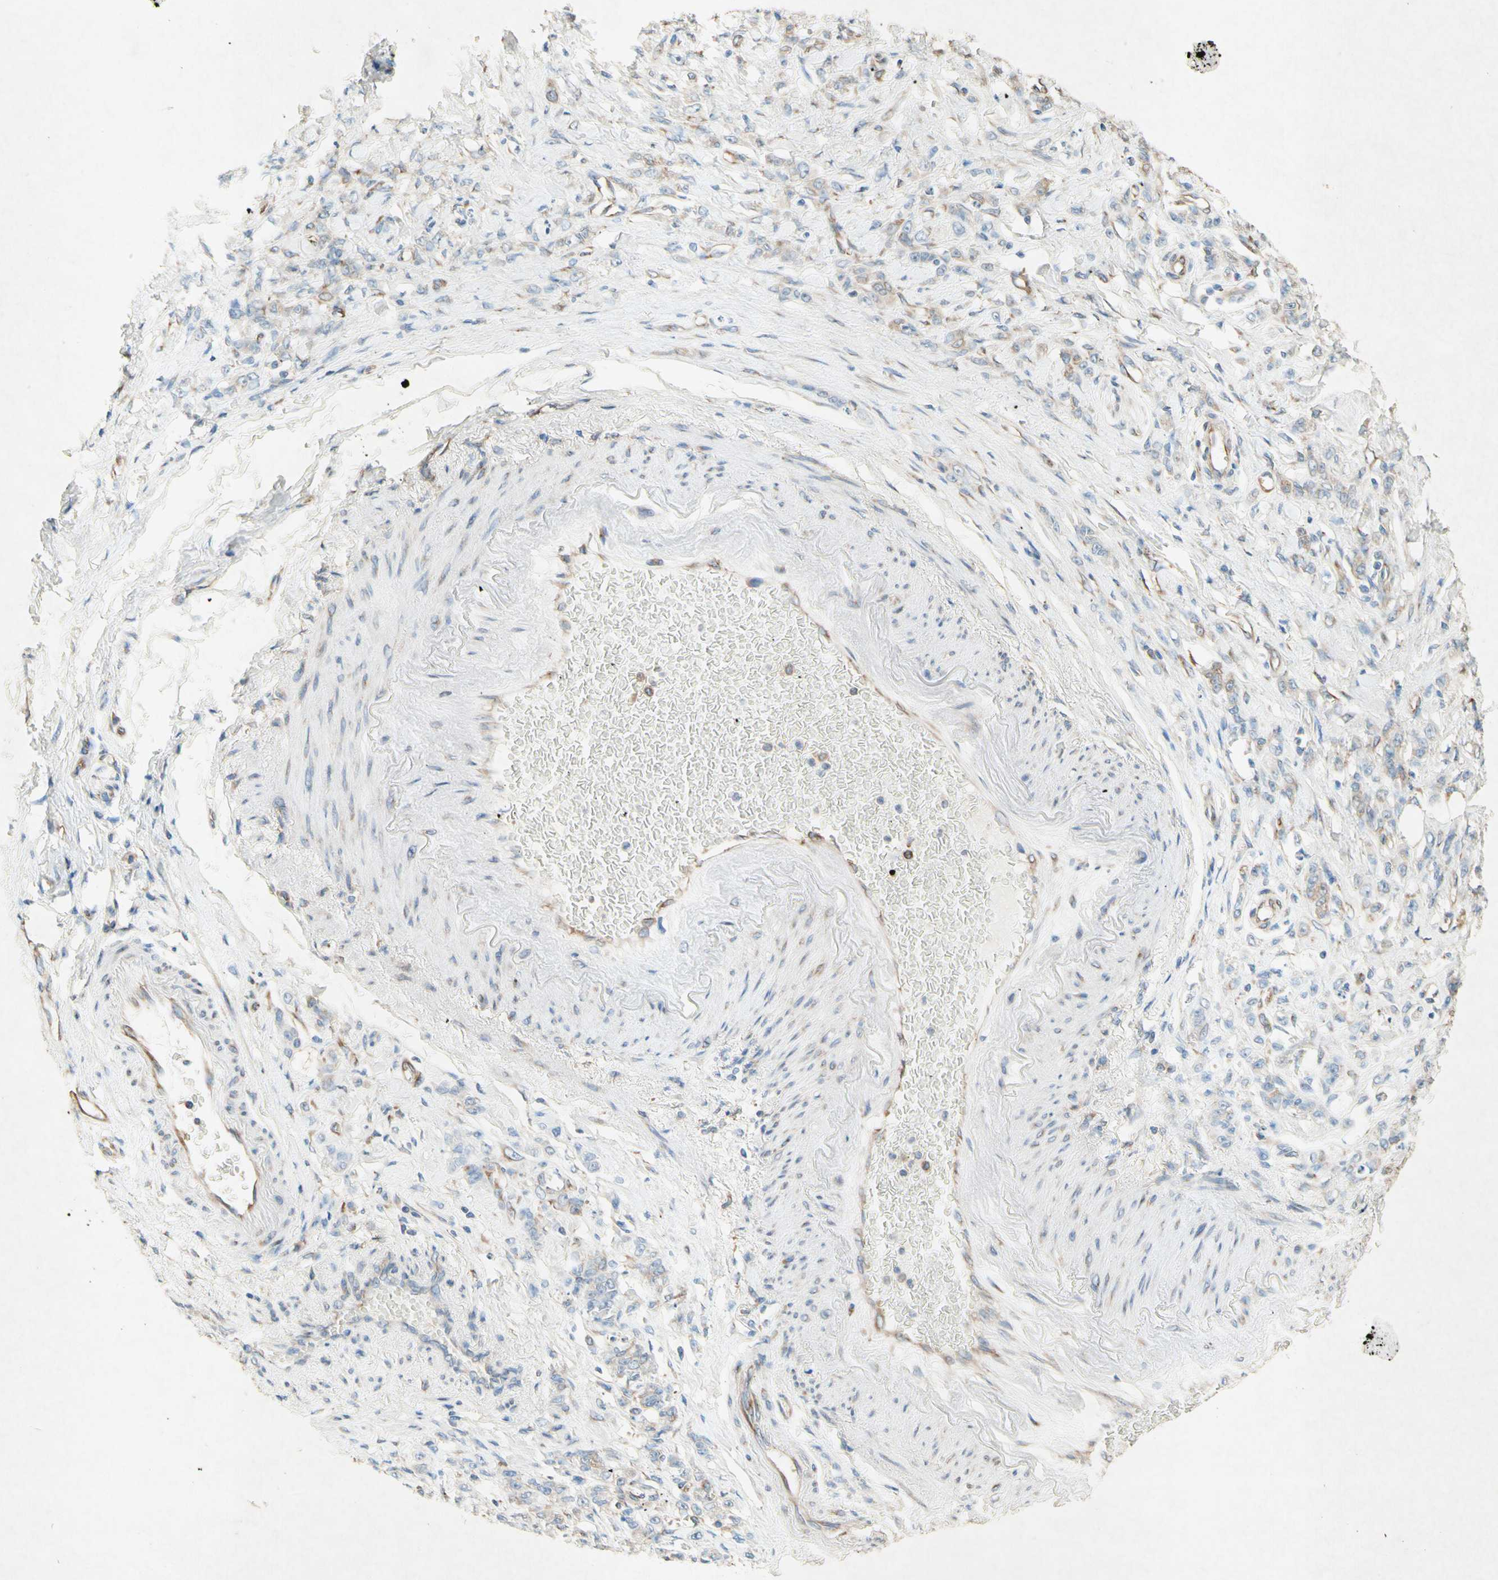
{"staining": {"intensity": "negative", "quantity": "none", "location": "none"}, "tissue": "stomach cancer", "cell_type": "Tumor cells", "image_type": "cancer", "snomed": [{"axis": "morphology", "description": "Adenocarcinoma, NOS"}, {"axis": "topography", "description": "Stomach"}], "caption": "The micrograph exhibits no staining of tumor cells in stomach cancer (adenocarcinoma).", "gene": "PABPC1", "patient": {"sex": "male", "age": 82}}